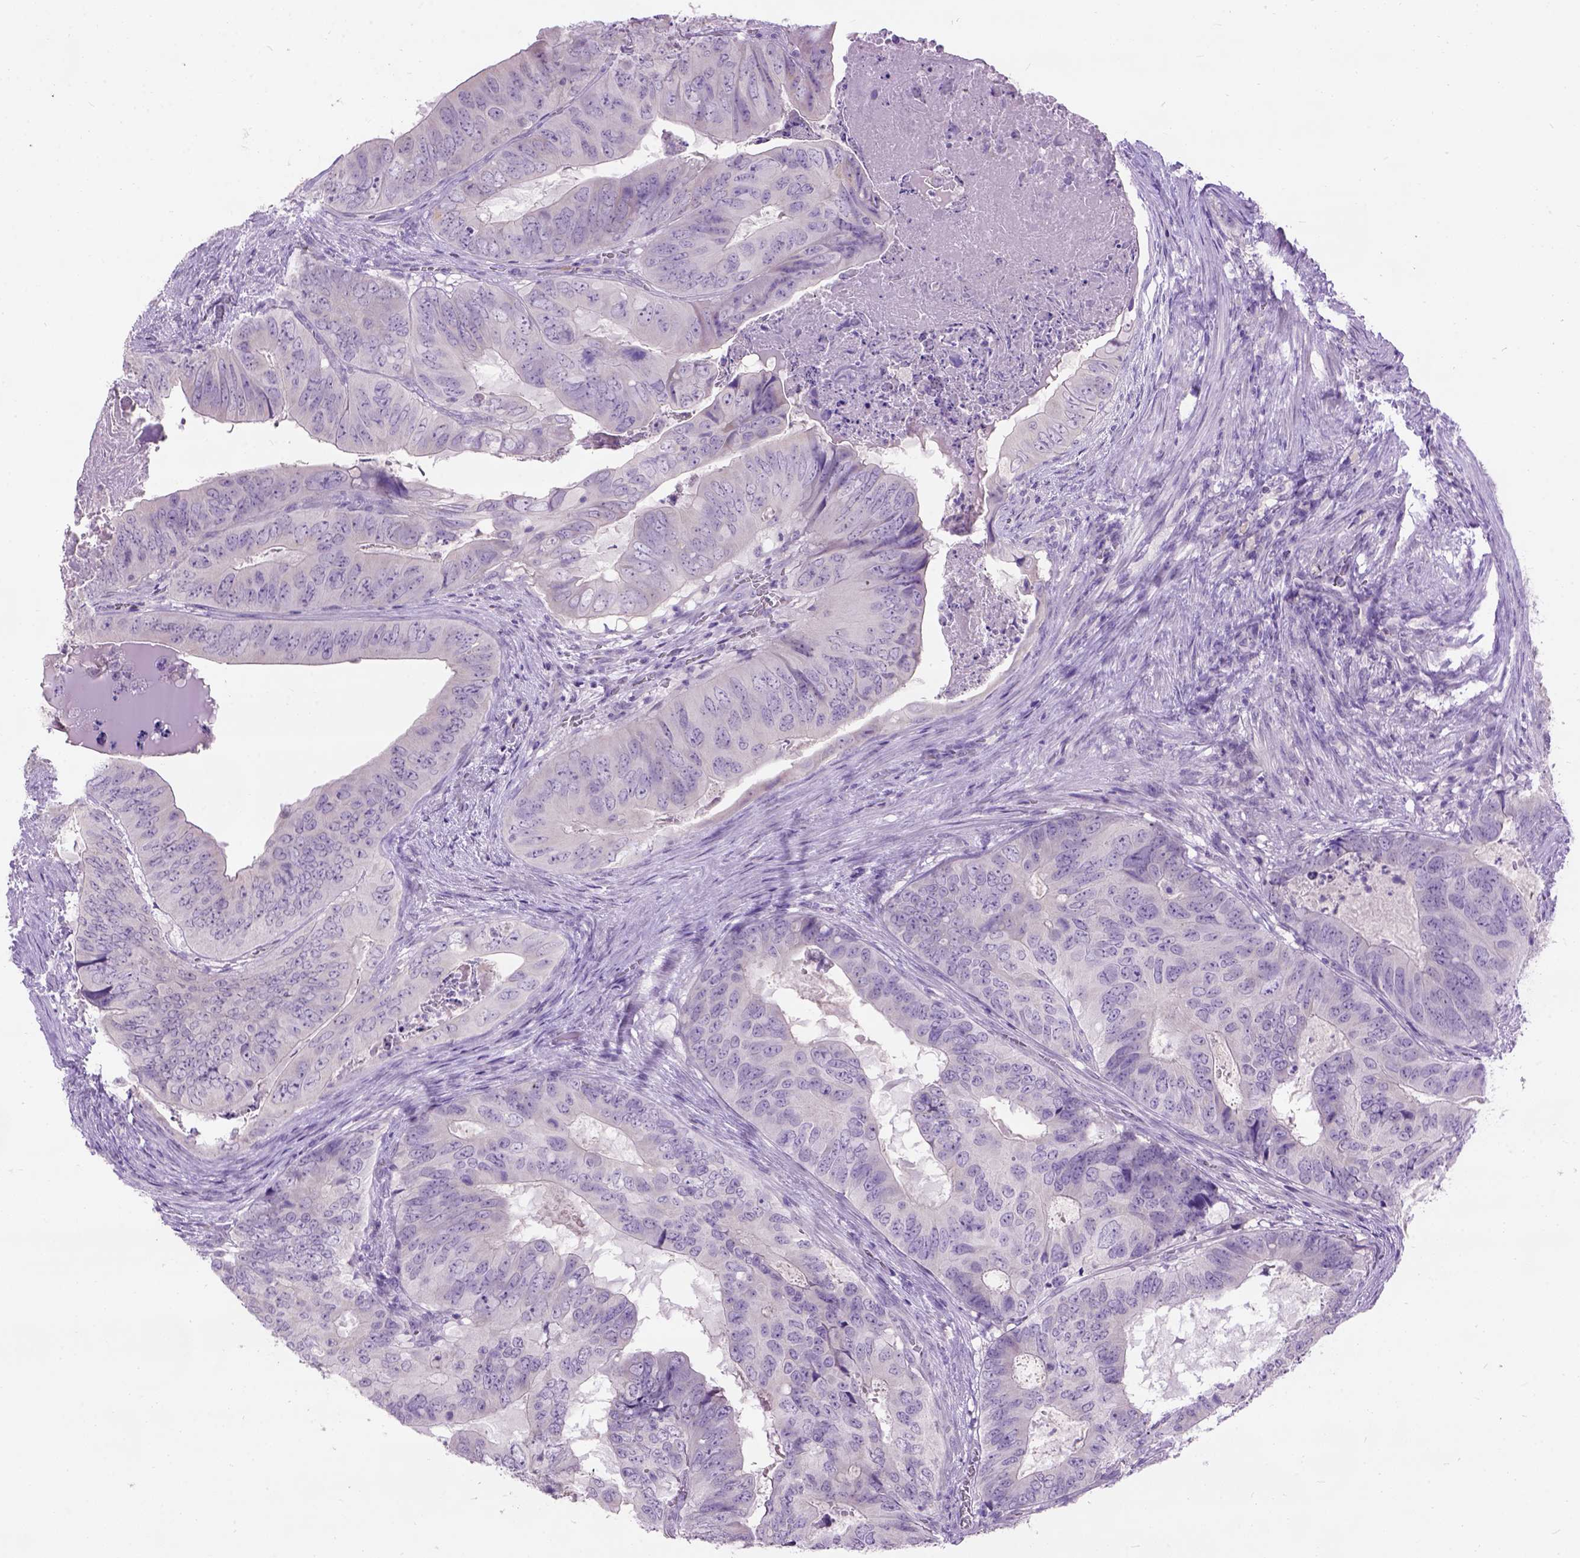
{"staining": {"intensity": "negative", "quantity": "none", "location": "none"}, "tissue": "colorectal cancer", "cell_type": "Tumor cells", "image_type": "cancer", "snomed": [{"axis": "morphology", "description": "Adenocarcinoma, NOS"}, {"axis": "topography", "description": "Colon"}], "caption": "Photomicrograph shows no significant protein staining in tumor cells of colorectal cancer.", "gene": "MAPT", "patient": {"sex": "male", "age": 79}}